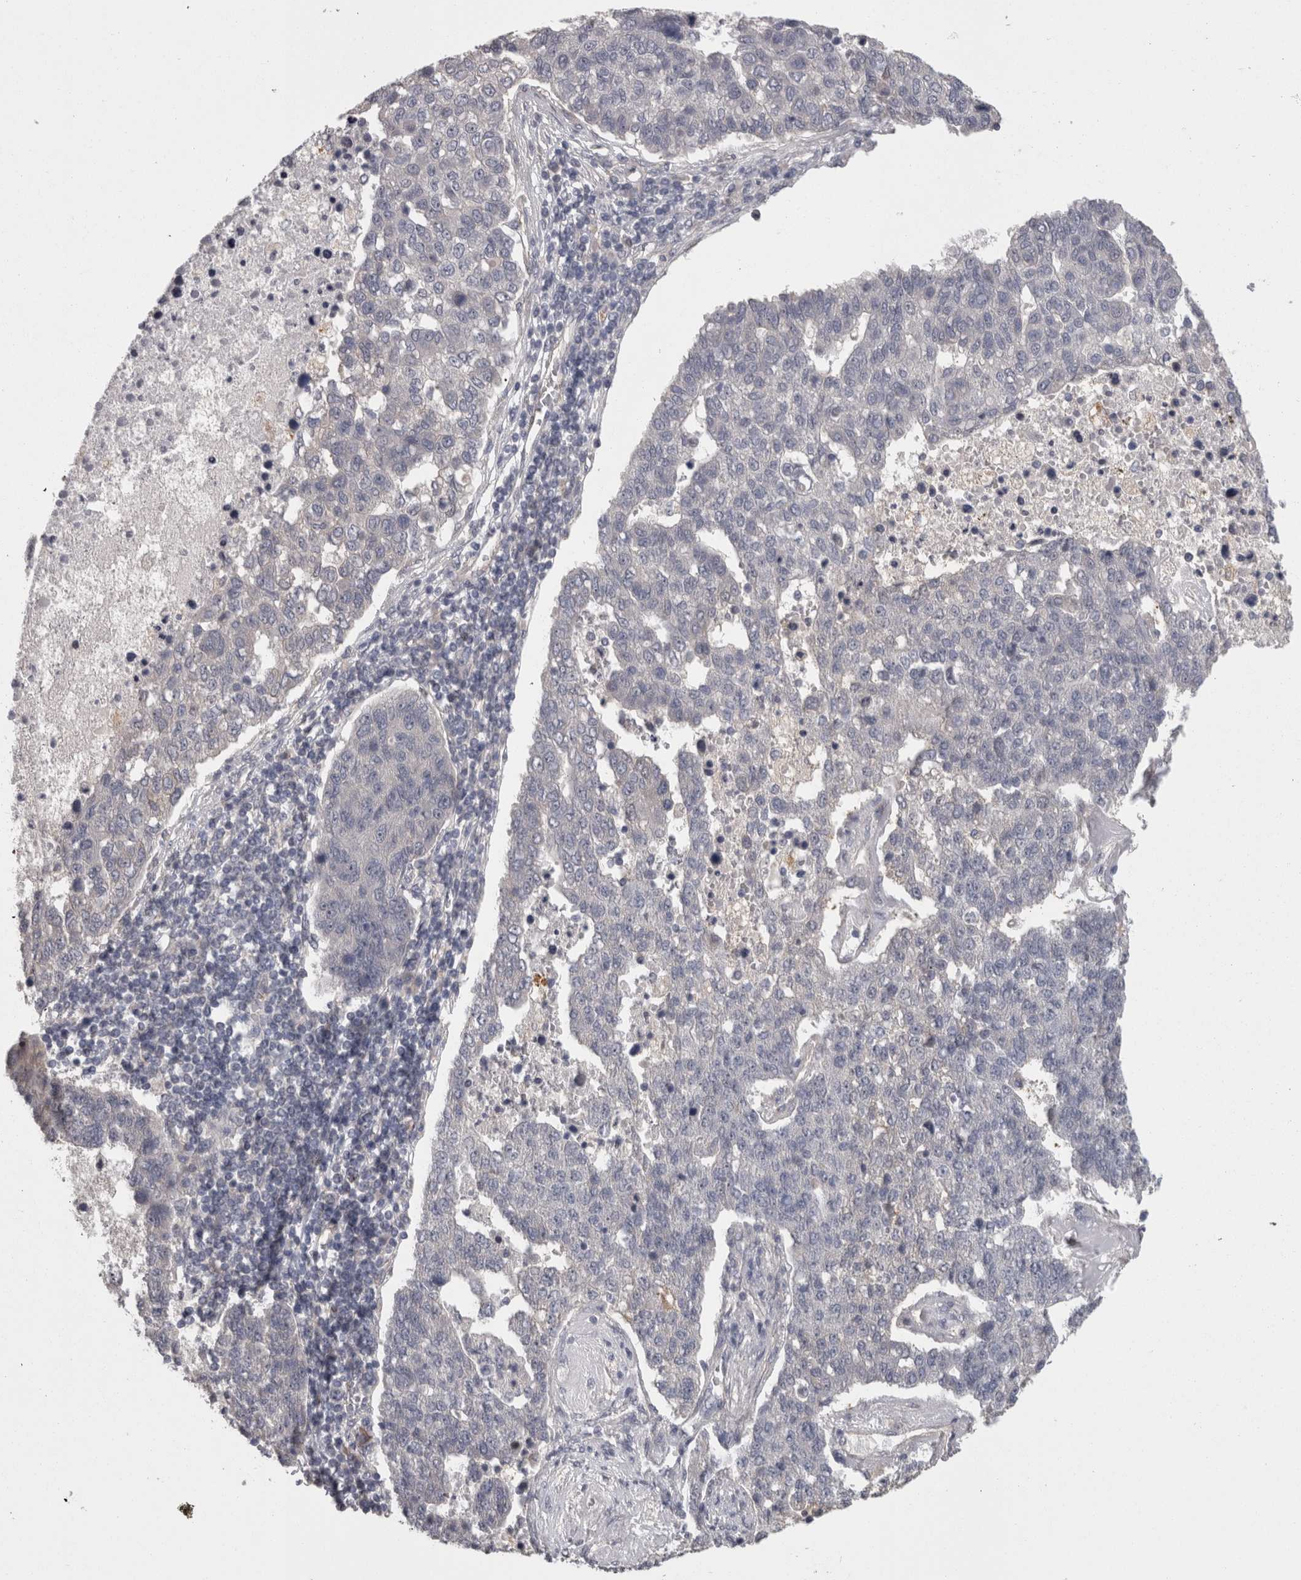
{"staining": {"intensity": "negative", "quantity": "none", "location": "none"}, "tissue": "pancreatic cancer", "cell_type": "Tumor cells", "image_type": "cancer", "snomed": [{"axis": "morphology", "description": "Adenocarcinoma, NOS"}, {"axis": "topography", "description": "Pancreas"}], "caption": "High power microscopy micrograph of an immunohistochemistry histopathology image of adenocarcinoma (pancreatic), revealing no significant positivity in tumor cells.", "gene": "RMDN1", "patient": {"sex": "female", "age": 61}}